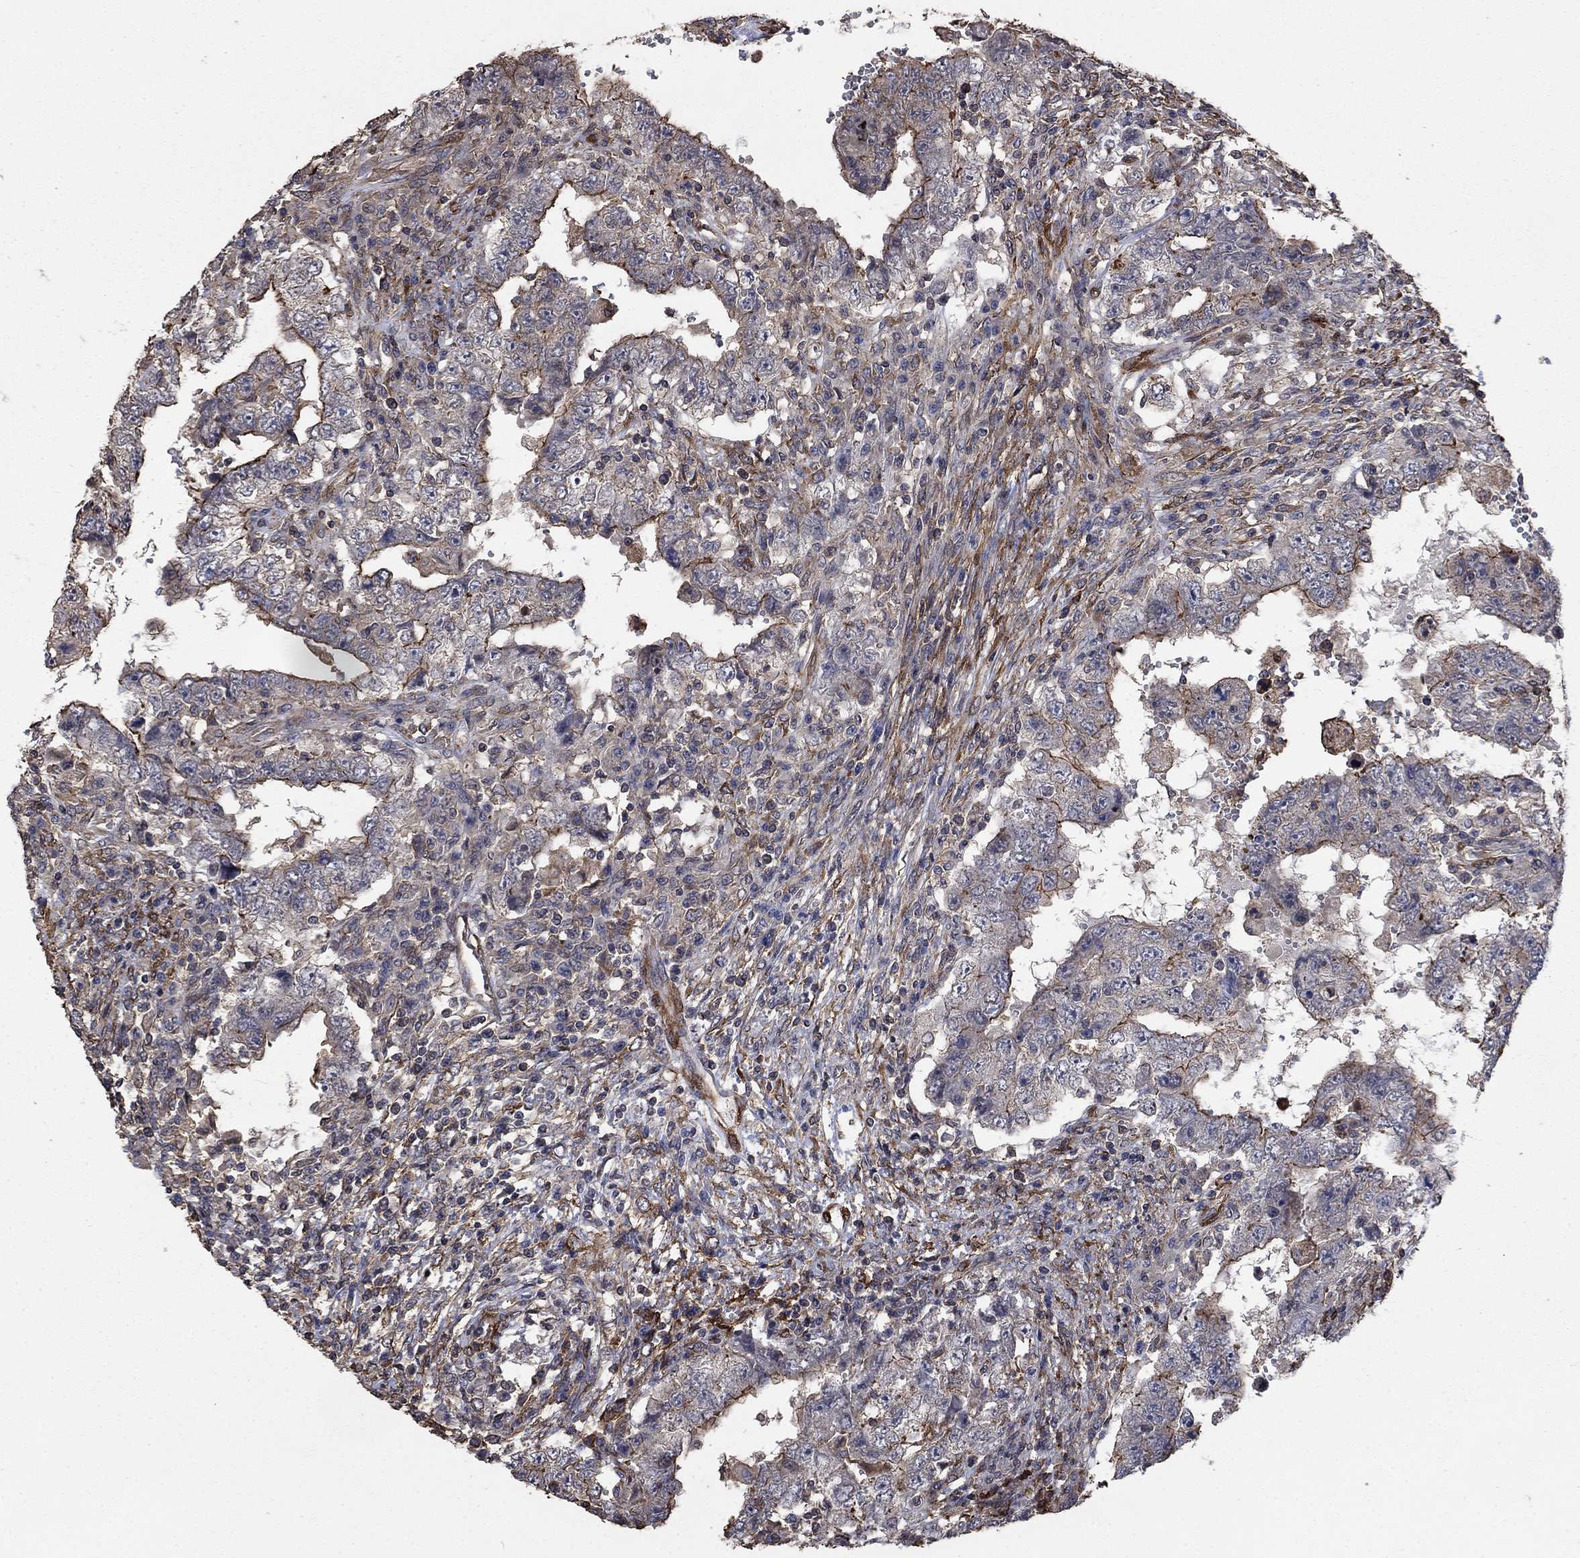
{"staining": {"intensity": "moderate", "quantity": "25%-75%", "location": "cytoplasmic/membranous"}, "tissue": "testis cancer", "cell_type": "Tumor cells", "image_type": "cancer", "snomed": [{"axis": "morphology", "description": "Carcinoma, Embryonal, NOS"}, {"axis": "topography", "description": "Testis"}], "caption": "Embryonal carcinoma (testis) stained with immunohistochemistry (IHC) exhibits moderate cytoplasmic/membranous expression in about 25%-75% of tumor cells.", "gene": "PDE3A", "patient": {"sex": "male", "age": 26}}